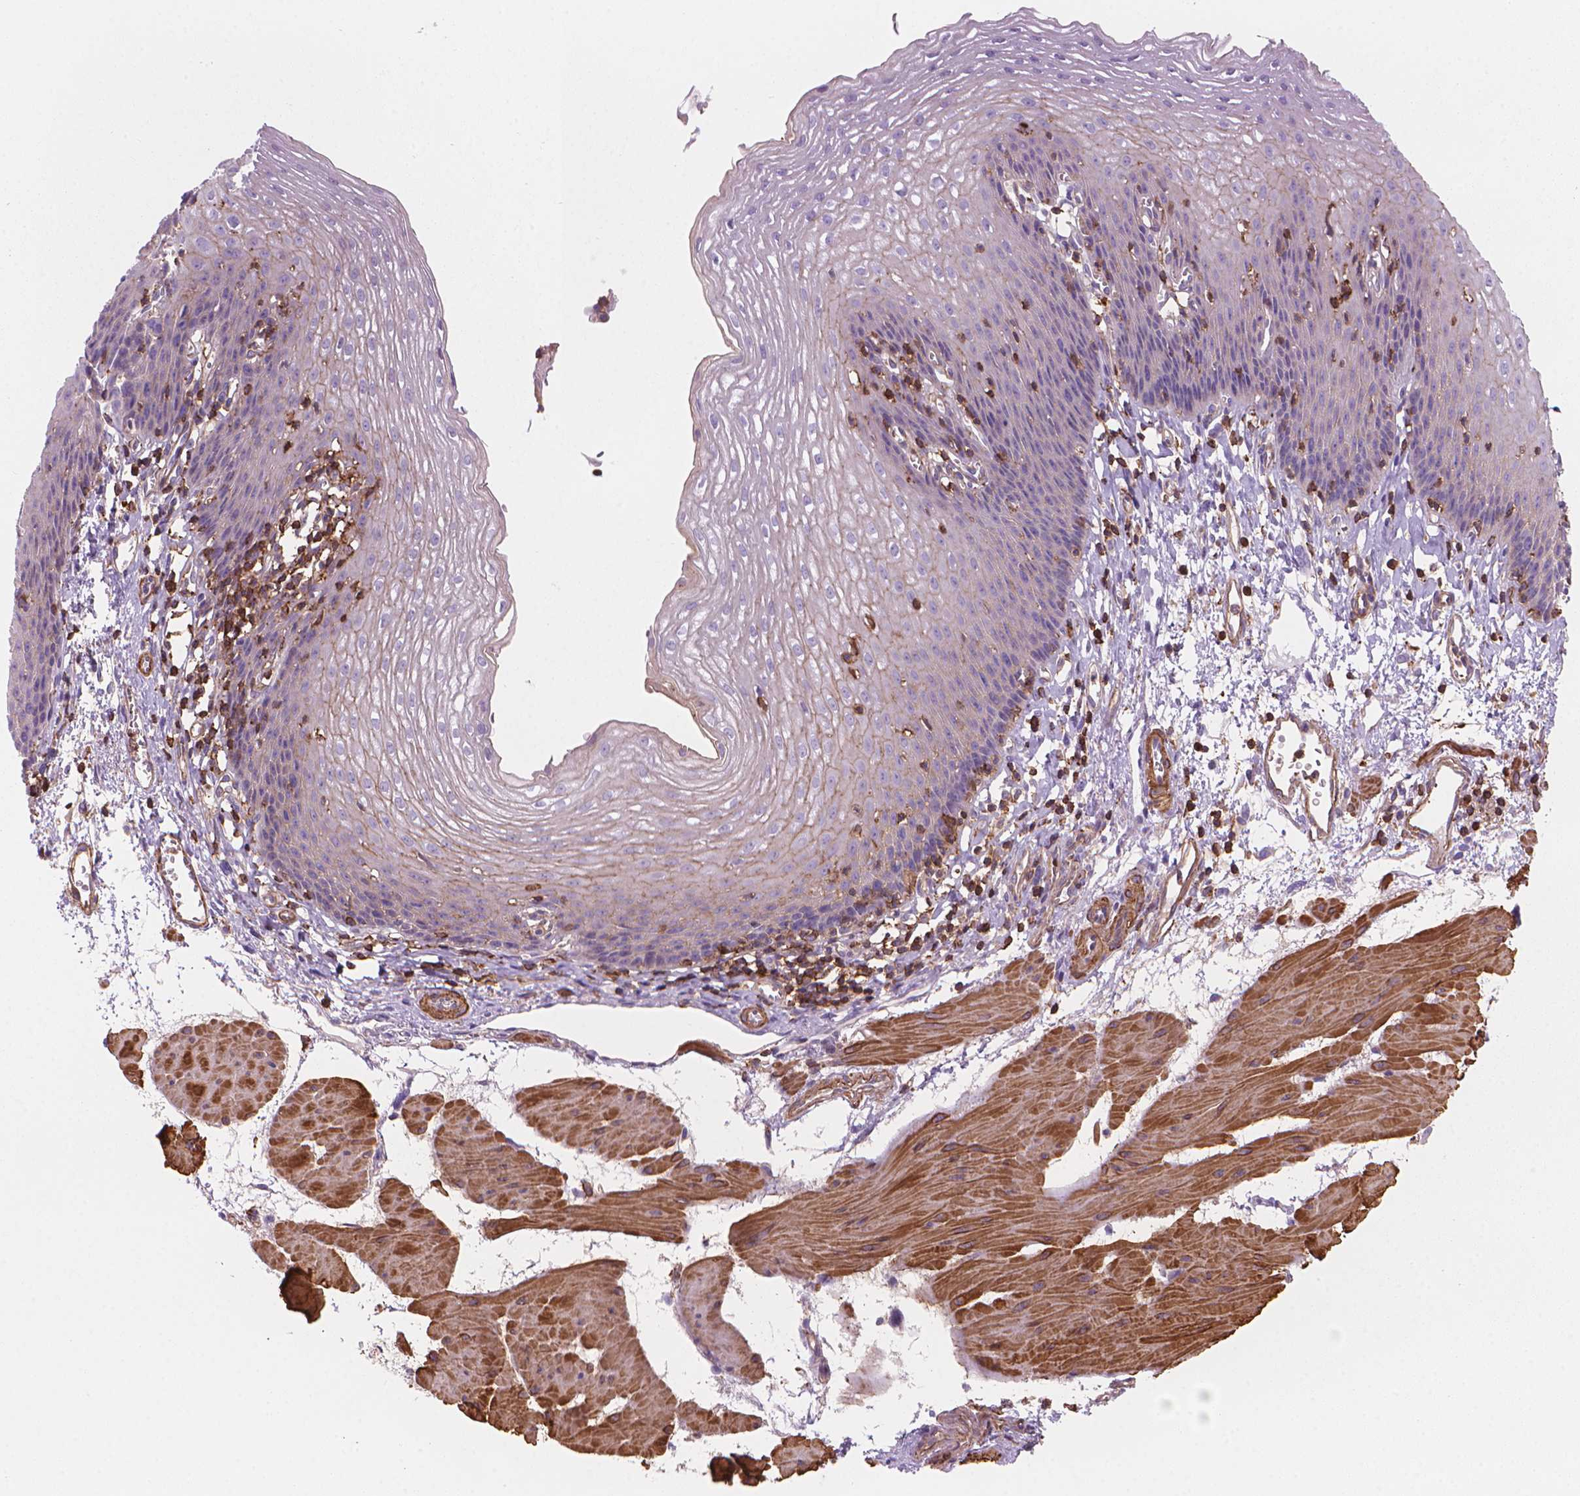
{"staining": {"intensity": "weak", "quantity": "25%-75%", "location": "cytoplasmic/membranous"}, "tissue": "esophagus", "cell_type": "Squamous epithelial cells", "image_type": "normal", "snomed": [{"axis": "morphology", "description": "Normal tissue, NOS"}, {"axis": "topography", "description": "Esophagus"}], "caption": "Squamous epithelial cells exhibit low levels of weak cytoplasmic/membranous staining in about 25%-75% of cells in benign human esophagus.", "gene": "PATJ", "patient": {"sex": "female", "age": 64}}